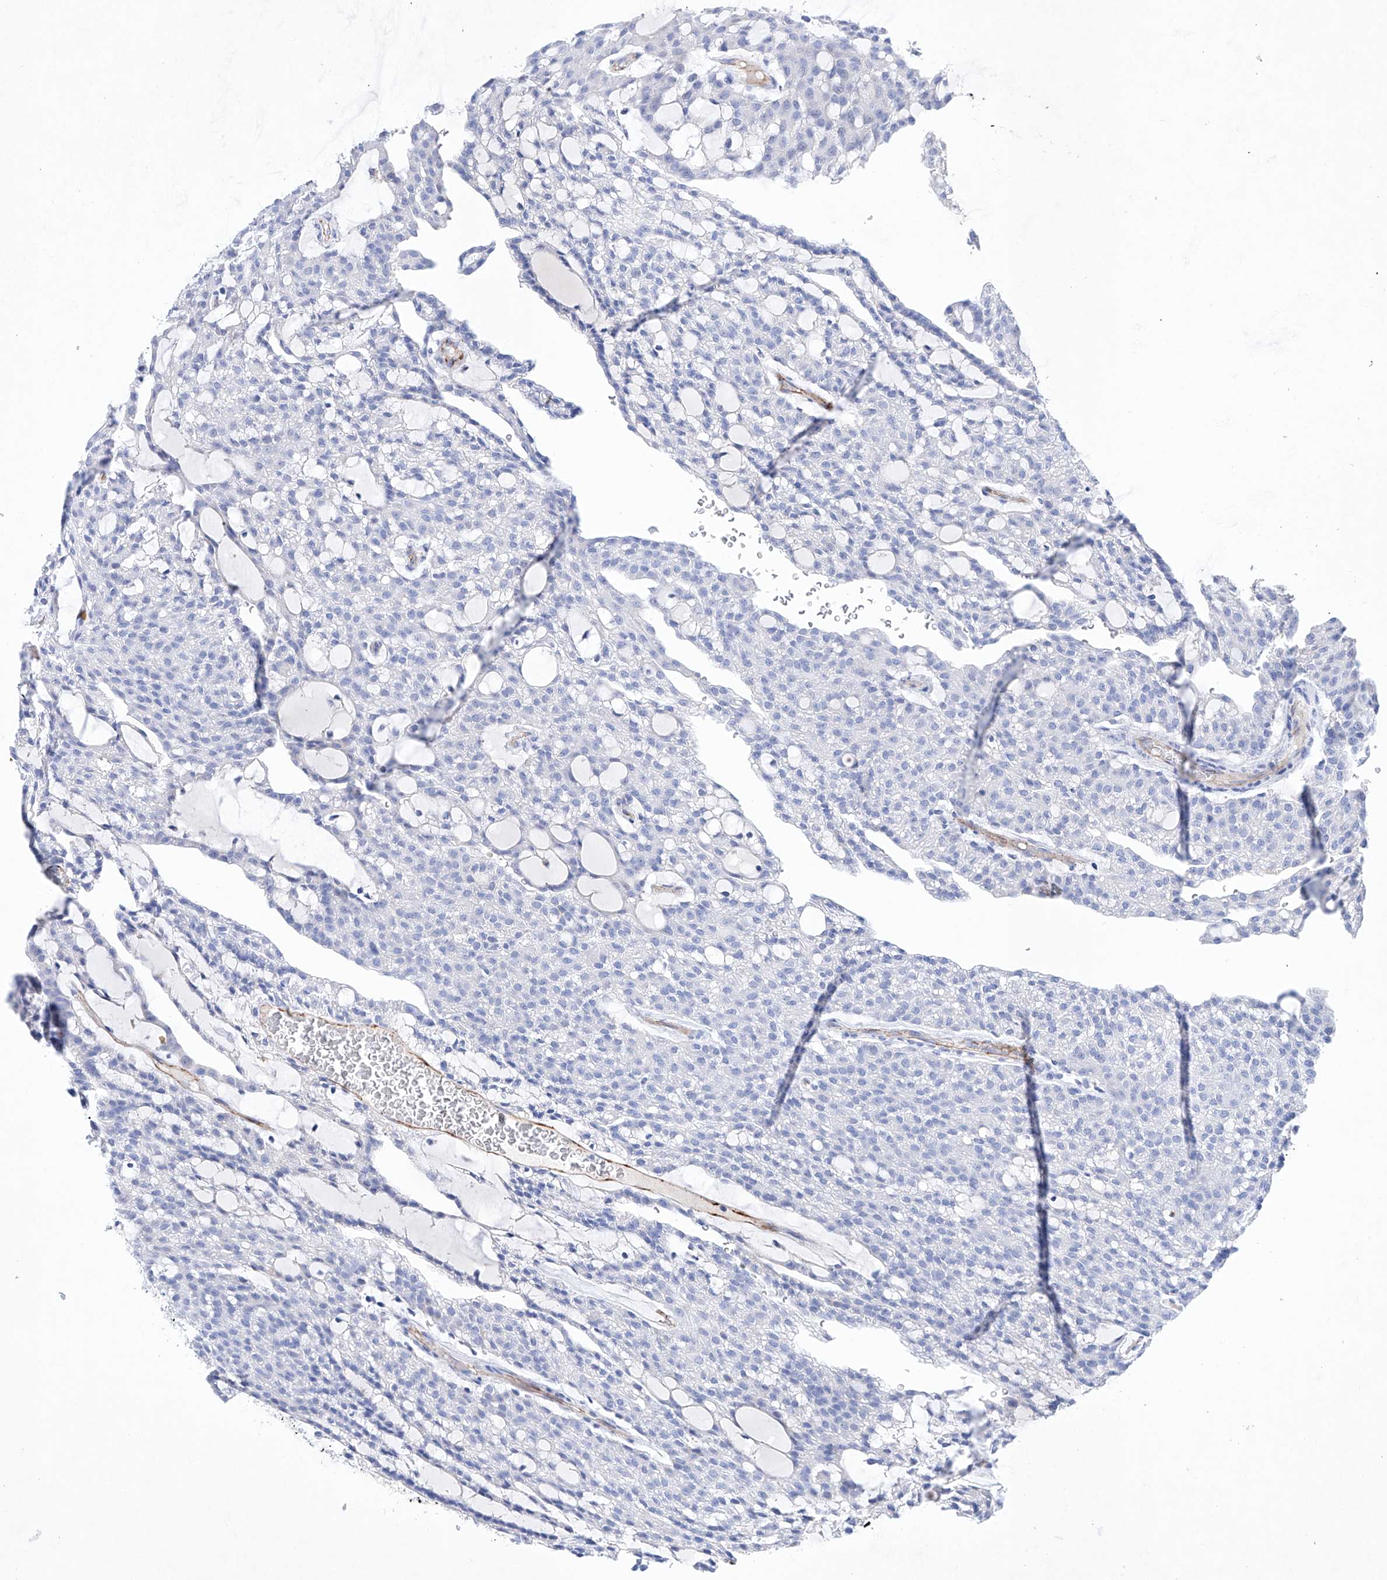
{"staining": {"intensity": "negative", "quantity": "none", "location": "none"}, "tissue": "renal cancer", "cell_type": "Tumor cells", "image_type": "cancer", "snomed": [{"axis": "morphology", "description": "Adenocarcinoma, NOS"}, {"axis": "topography", "description": "Kidney"}], "caption": "High magnification brightfield microscopy of renal cancer stained with DAB (brown) and counterstained with hematoxylin (blue): tumor cells show no significant staining.", "gene": "ETV7", "patient": {"sex": "male", "age": 63}}